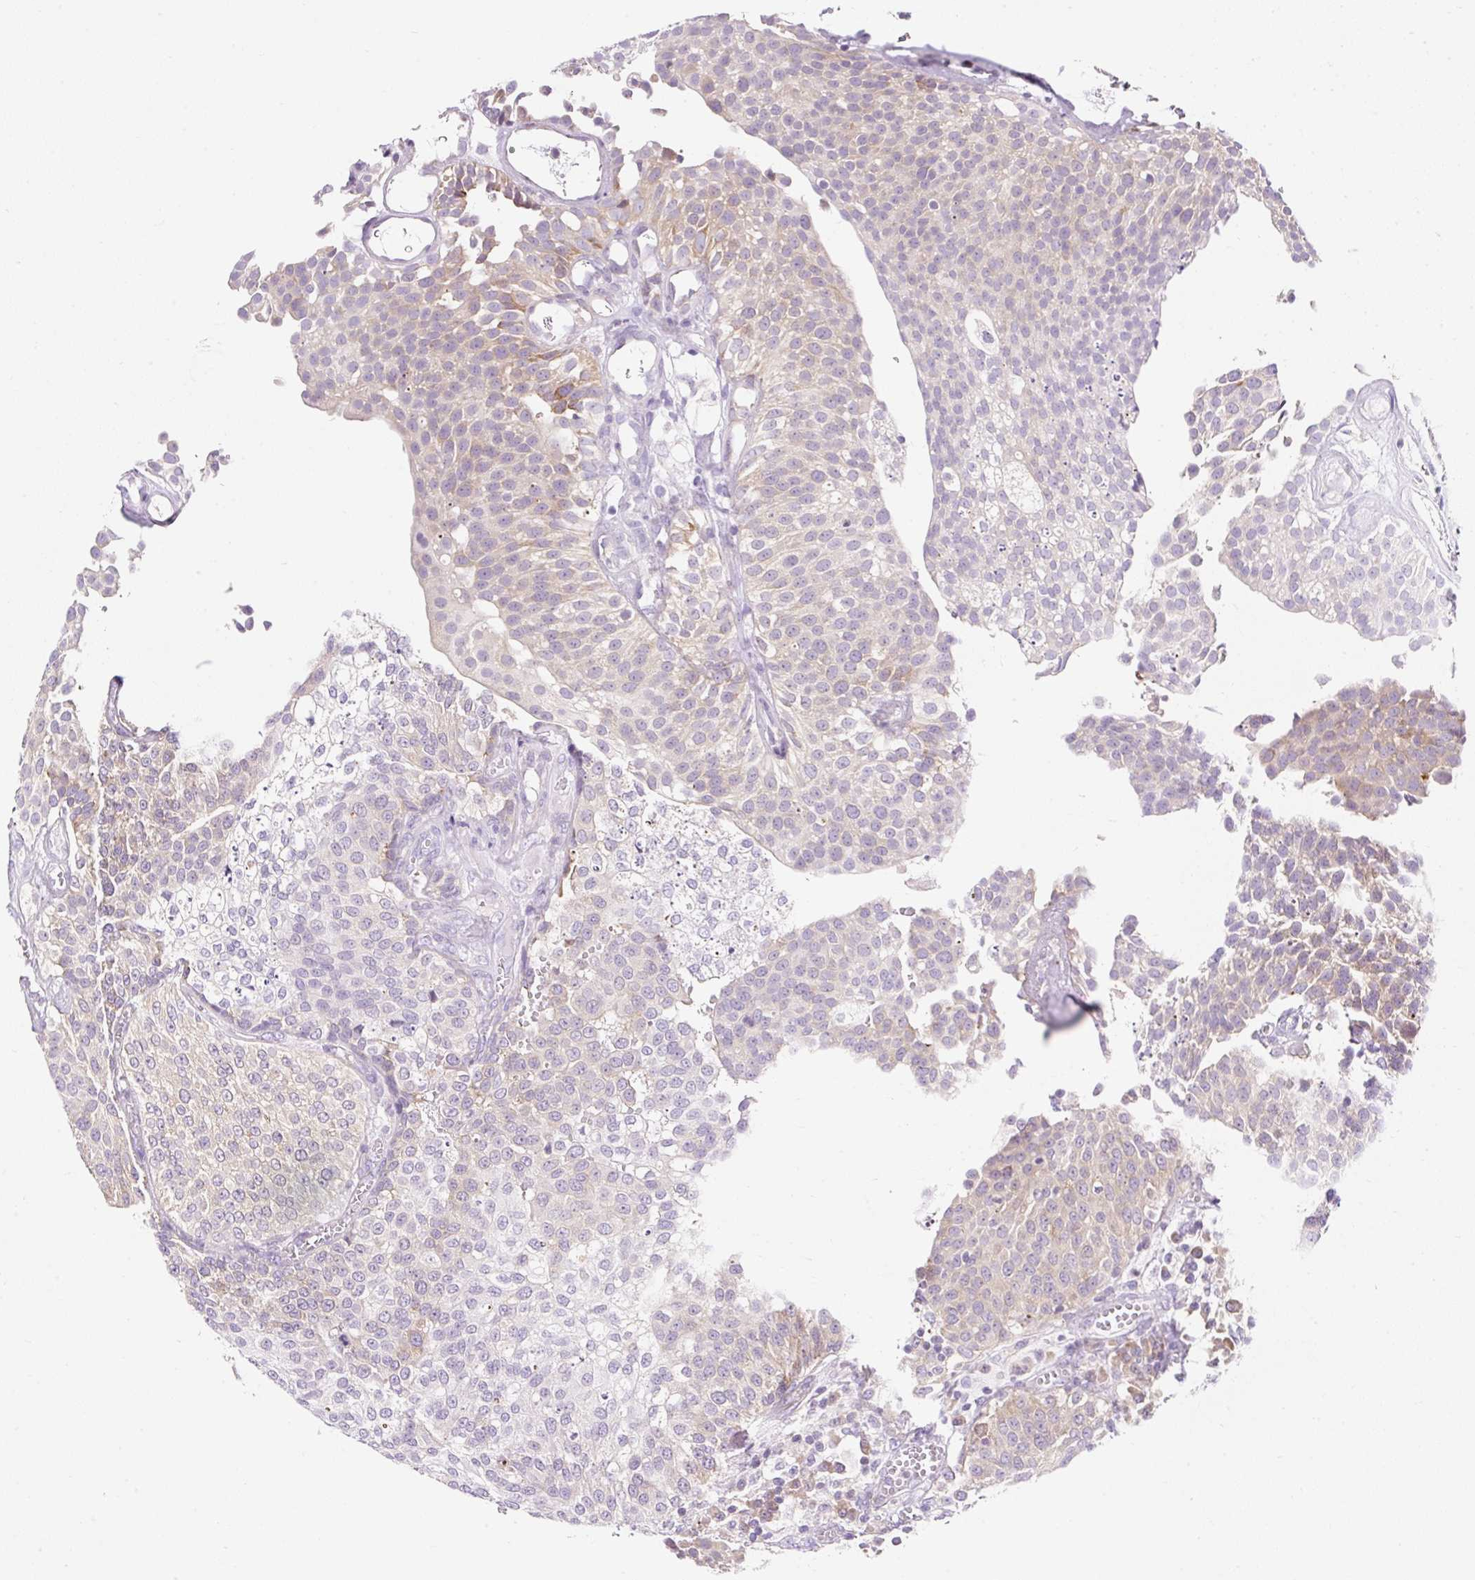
{"staining": {"intensity": "moderate", "quantity": "25%-75%", "location": "cytoplasmic/membranous"}, "tissue": "urothelial cancer", "cell_type": "Tumor cells", "image_type": "cancer", "snomed": [{"axis": "morphology", "description": "Urothelial carcinoma, Low grade"}, {"axis": "topography", "description": "Urinary bladder"}], "caption": "The micrograph shows immunohistochemical staining of low-grade urothelial carcinoma. There is moderate cytoplasmic/membranous staining is identified in approximately 25%-75% of tumor cells. Using DAB (3,3'-diaminobenzidine) (brown) and hematoxylin (blue) stains, captured at high magnification using brightfield microscopy.", "gene": "GPR45", "patient": {"sex": "female", "age": 79}}